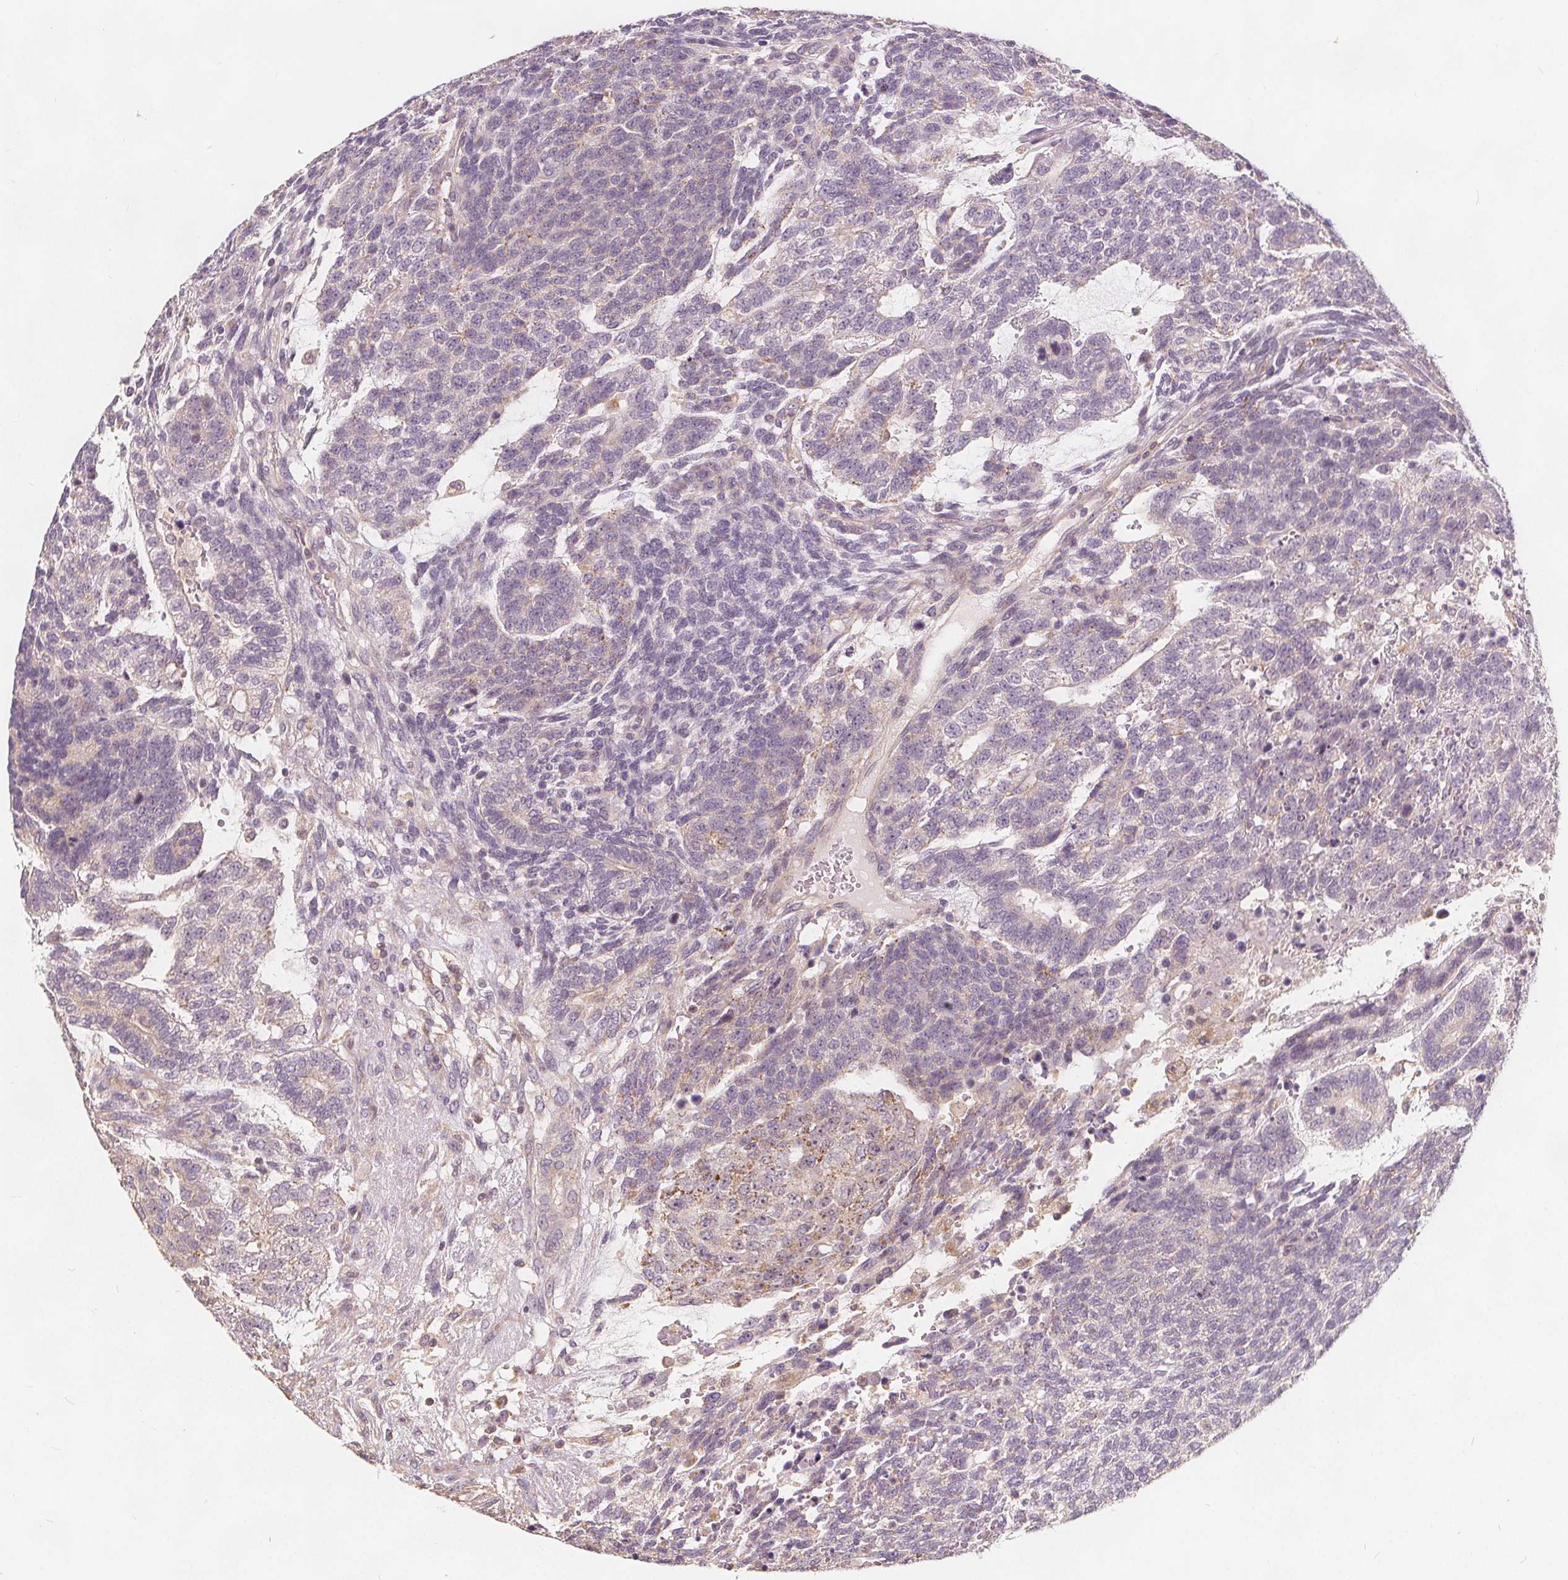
{"staining": {"intensity": "negative", "quantity": "none", "location": "none"}, "tissue": "testis cancer", "cell_type": "Tumor cells", "image_type": "cancer", "snomed": [{"axis": "morphology", "description": "Carcinoma, Embryonal, NOS"}, {"axis": "topography", "description": "Testis"}], "caption": "IHC histopathology image of testis cancer stained for a protein (brown), which shows no staining in tumor cells.", "gene": "DRC3", "patient": {"sex": "male", "age": 23}}